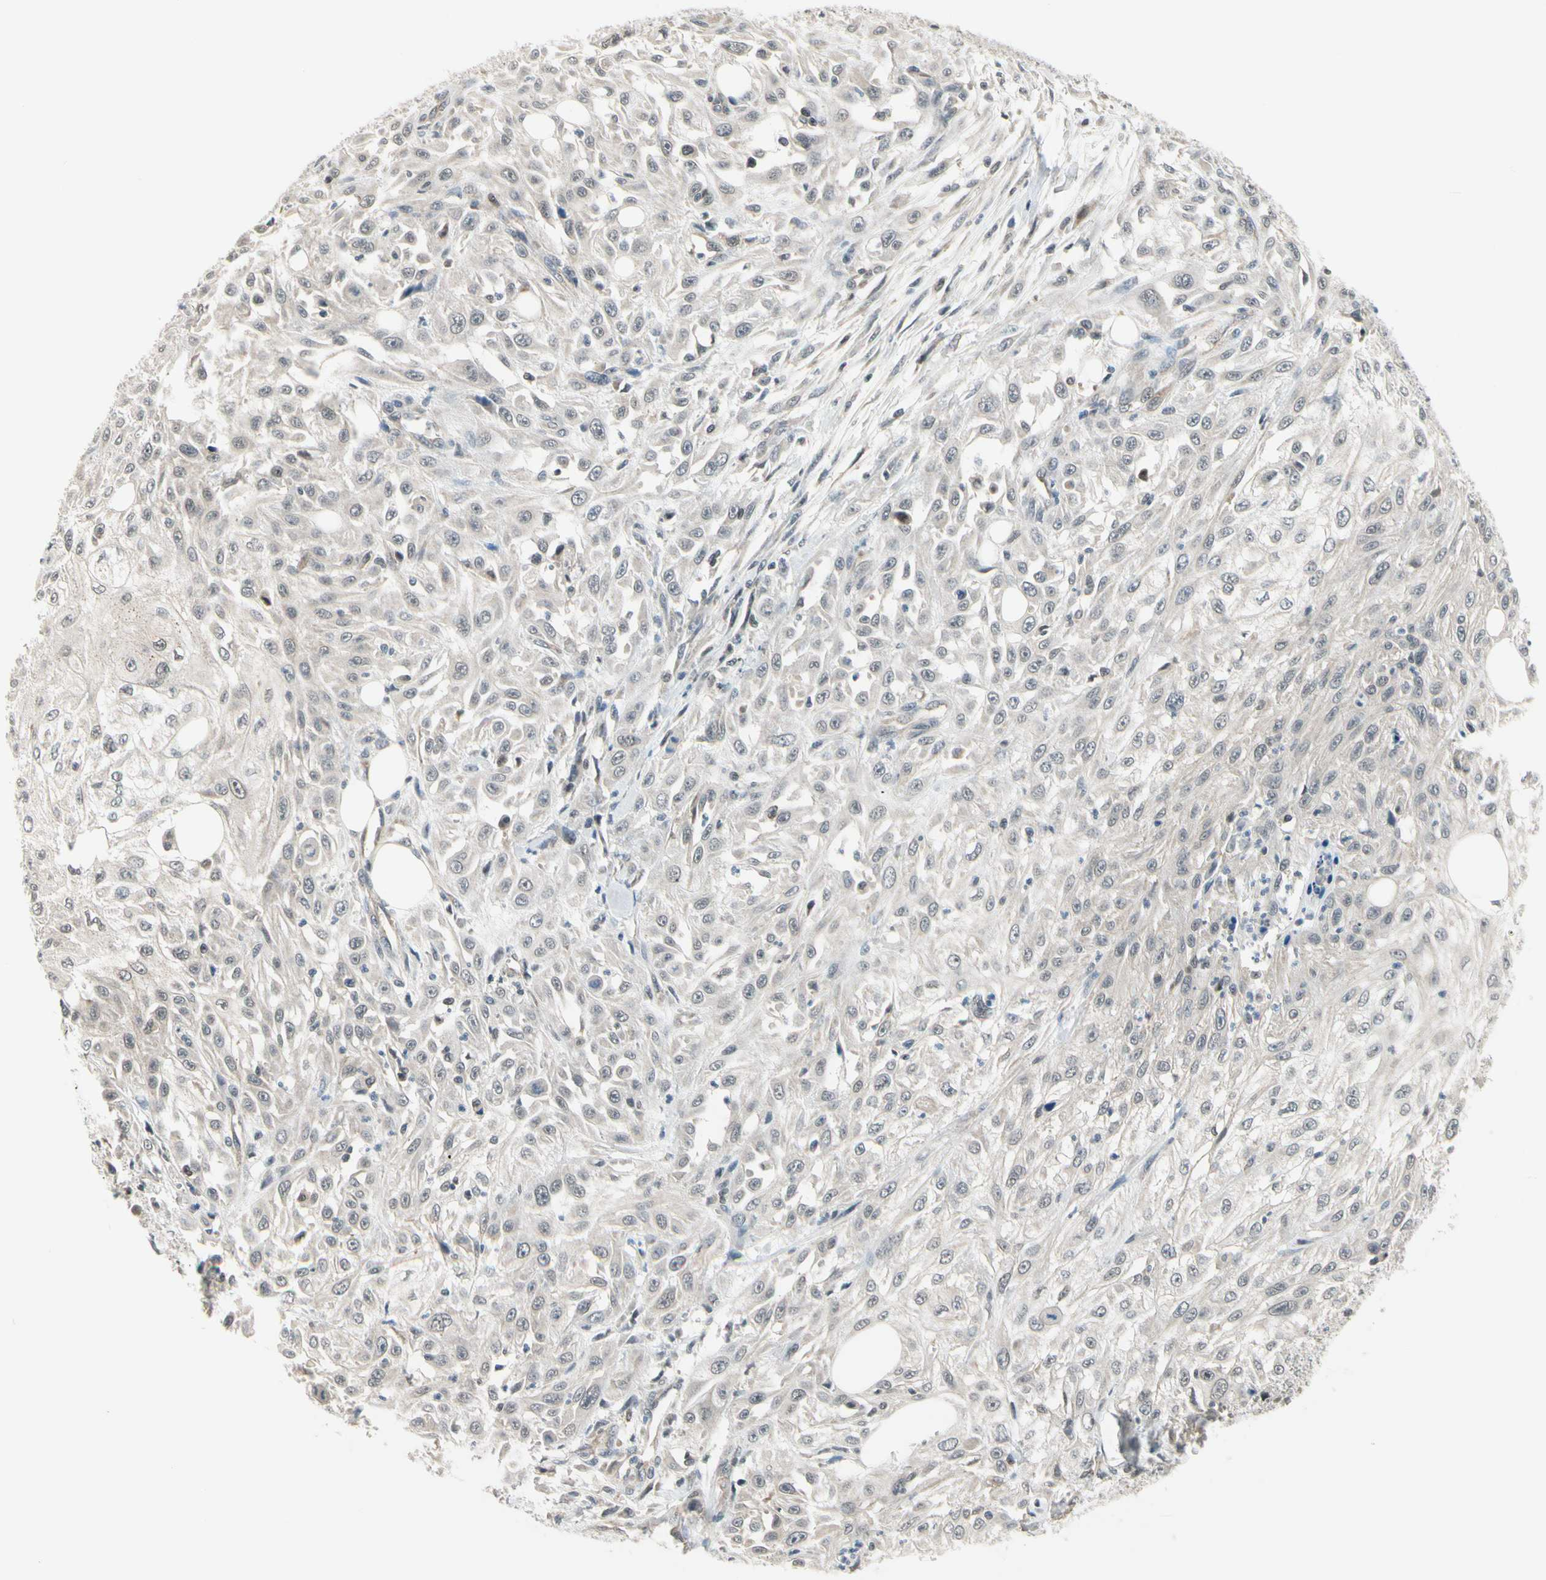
{"staining": {"intensity": "weak", "quantity": "<25%", "location": "cytoplasmic/membranous"}, "tissue": "skin cancer", "cell_type": "Tumor cells", "image_type": "cancer", "snomed": [{"axis": "morphology", "description": "Squamous cell carcinoma, NOS"}, {"axis": "topography", "description": "Skin"}], "caption": "Immunohistochemistry (IHC) photomicrograph of squamous cell carcinoma (skin) stained for a protein (brown), which shows no positivity in tumor cells. Nuclei are stained in blue.", "gene": "TAF12", "patient": {"sex": "male", "age": 75}}